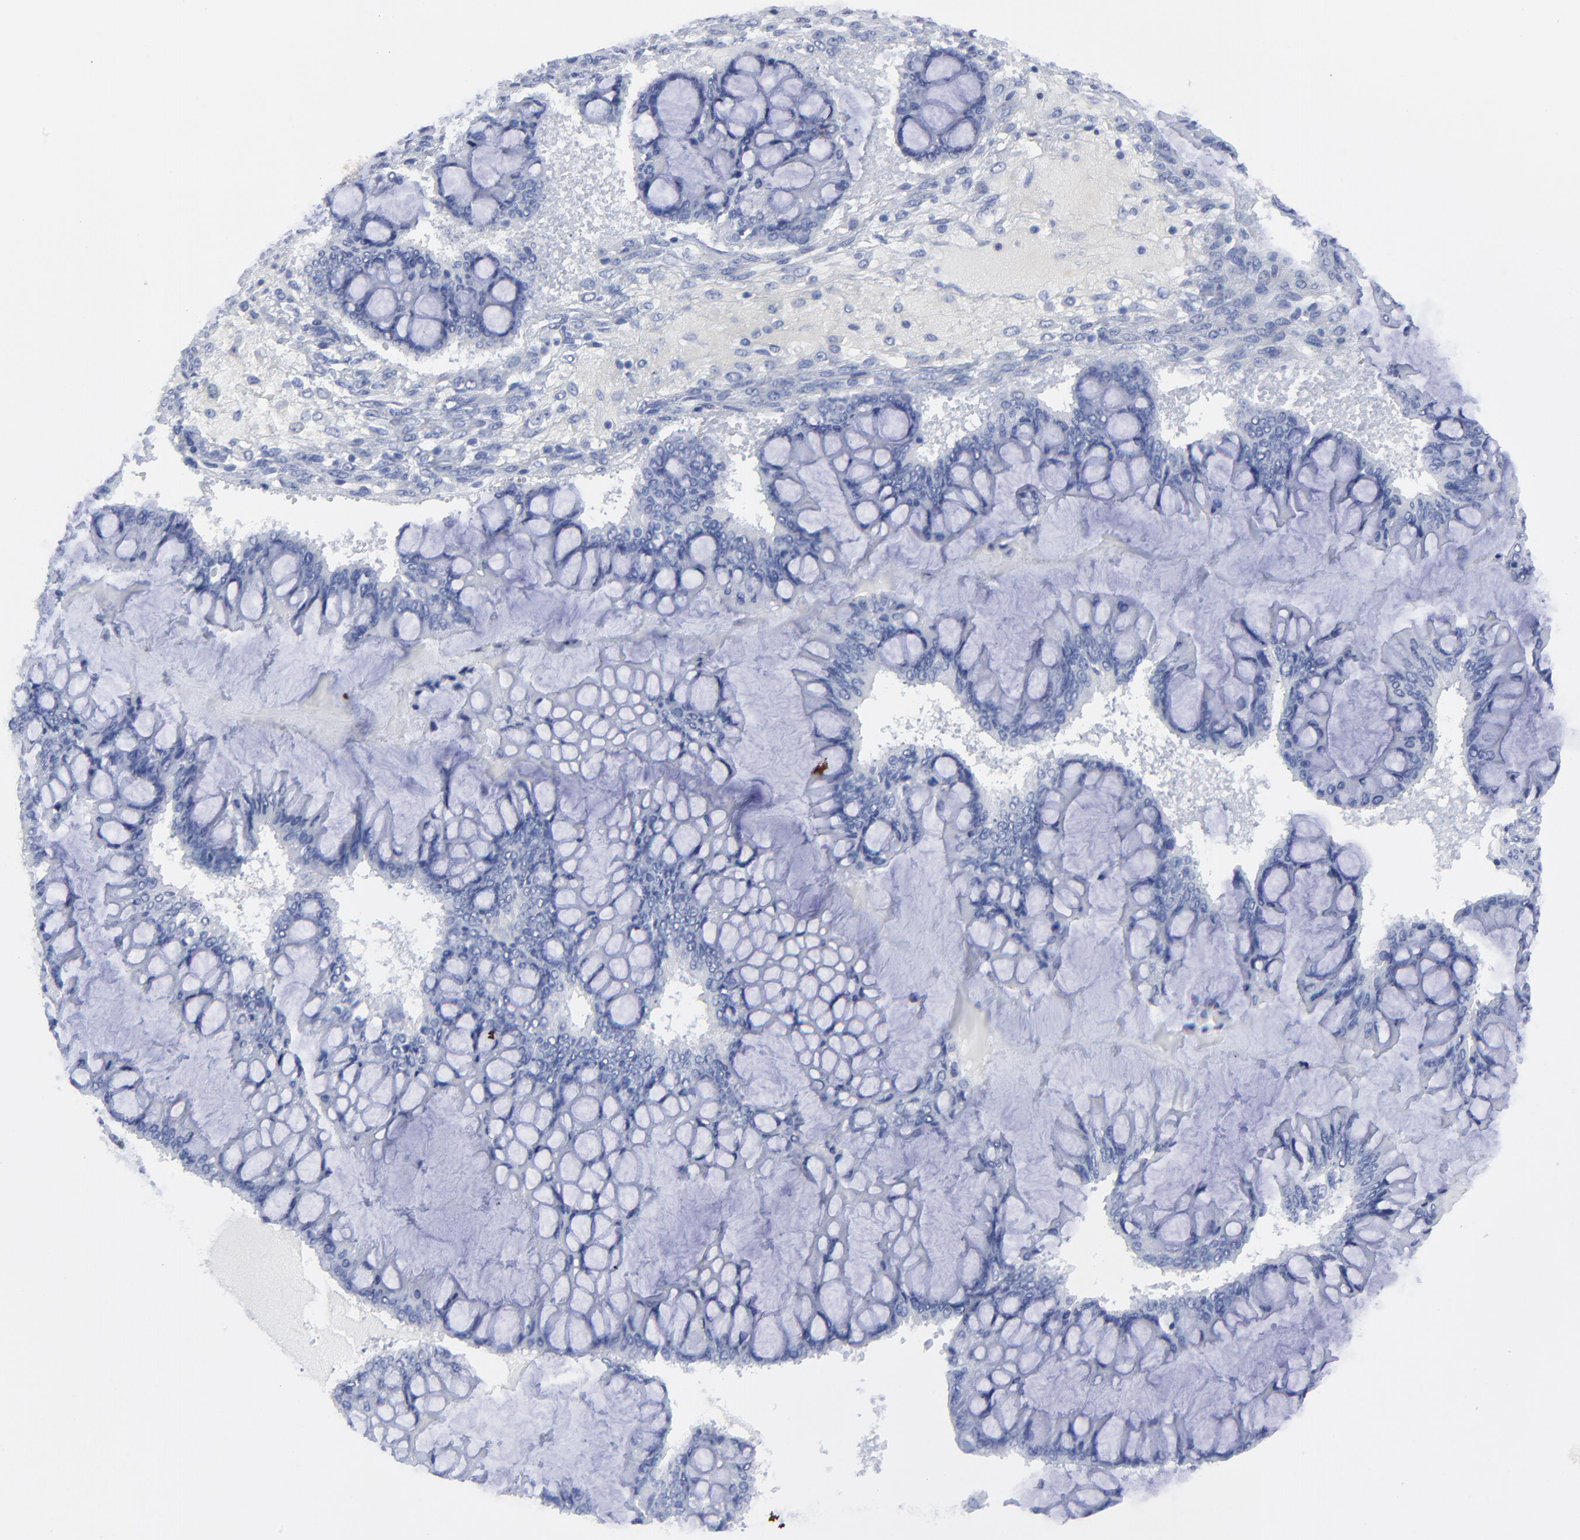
{"staining": {"intensity": "negative", "quantity": "none", "location": "none"}, "tissue": "ovarian cancer", "cell_type": "Tumor cells", "image_type": "cancer", "snomed": [{"axis": "morphology", "description": "Cystadenocarcinoma, mucinous, NOS"}, {"axis": "topography", "description": "Ovary"}], "caption": "There is no significant positivity in tumor cells of mucinous cystadenocarcinoma (ovarian). (DAB immunohistochemistry visualized using brightfield microscopy, high magnification).", "gene": "CNTN3", "patient": {"sex": "female", "age": 73}}